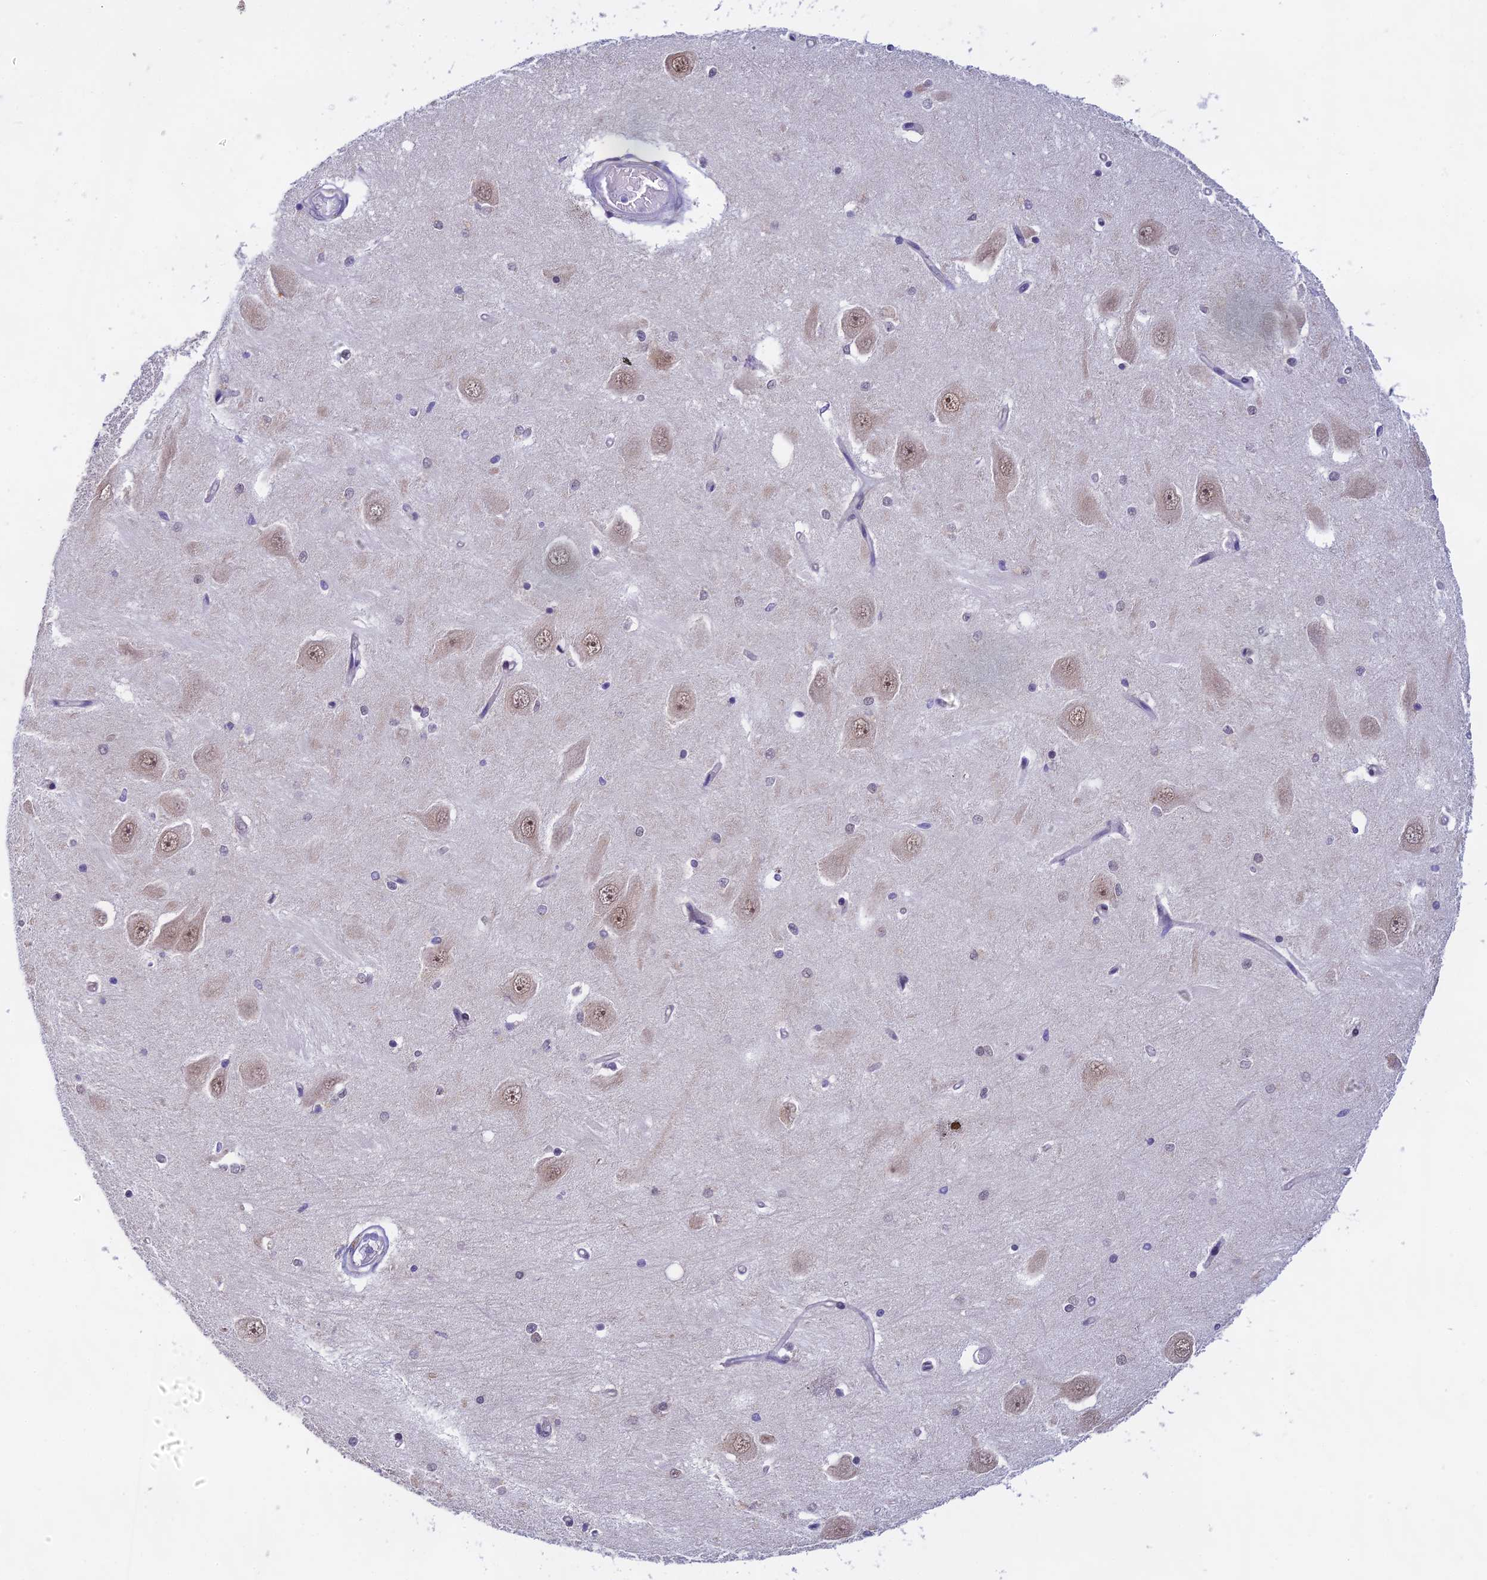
{"staining": {"intensity": "moderate", "quantity": "<25%", "location": "cytoplasmic/membranous"}, "tissue": "hippocampus", "cell_type": "Glial cells", "image_type": "normal", "snomed": [{"axis": "morphology", "description": "Normal tissue, NOS"}, {"axis": "topography", "description": "Hippocampus"}], "caption": "Immunohistochemistry (IHC) (DAB (3,3'-diaminobenzidine)) staining of normal human hippocampus exhibits moderate cytoplasmic/membranous protein staining in about <25% of glial cells. (Brightfield microscopy of DAB IHC at high magnification).", "gene": "C2orf49", "patient": {"sex": "male", "age": 45}}